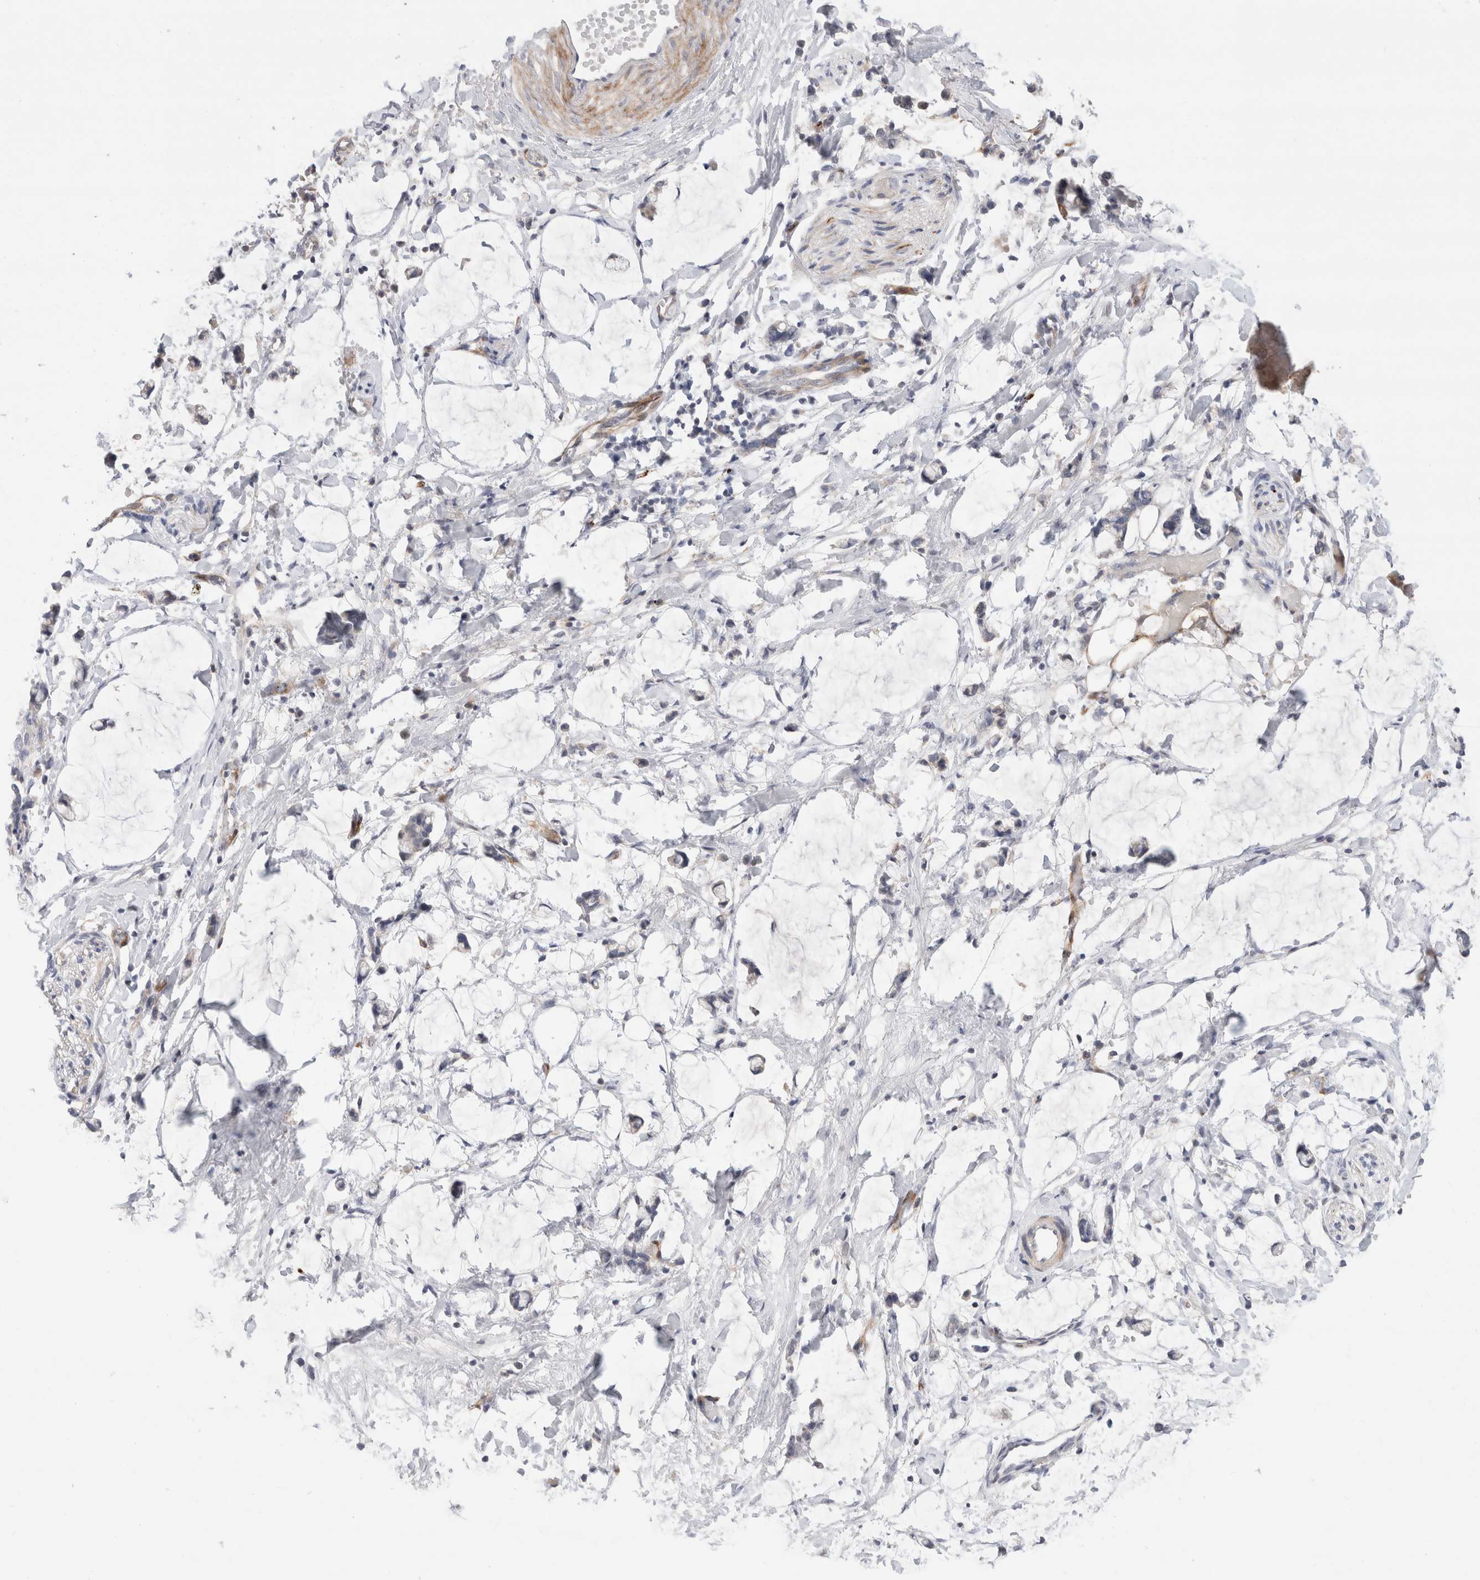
{"staining": {"intensity": "negative", "quantity": "none", "location": "none"}, "tissue": "adipose tissue", "cell_type": "Adipocytes", "image_type": "normal", "snomed": [{"axis": "morphology", "description": "Normal tissue, NOS"}, {"axis": "morphology", "description": "Adenocarcinoma, NOS"}, {"axis": "topography", "description": "Colon"}, {"axis": "topography", "description": "Peripheral nerve tissue"}], "caption": "Image shows no protein expression in adipocytes of benign adipose tissue. (DAB immunohistochemistry (IHC) with hematoxylin counter stain).", "gene": "ECHDC2", "patient": {"sex": "male", "age": 14}}